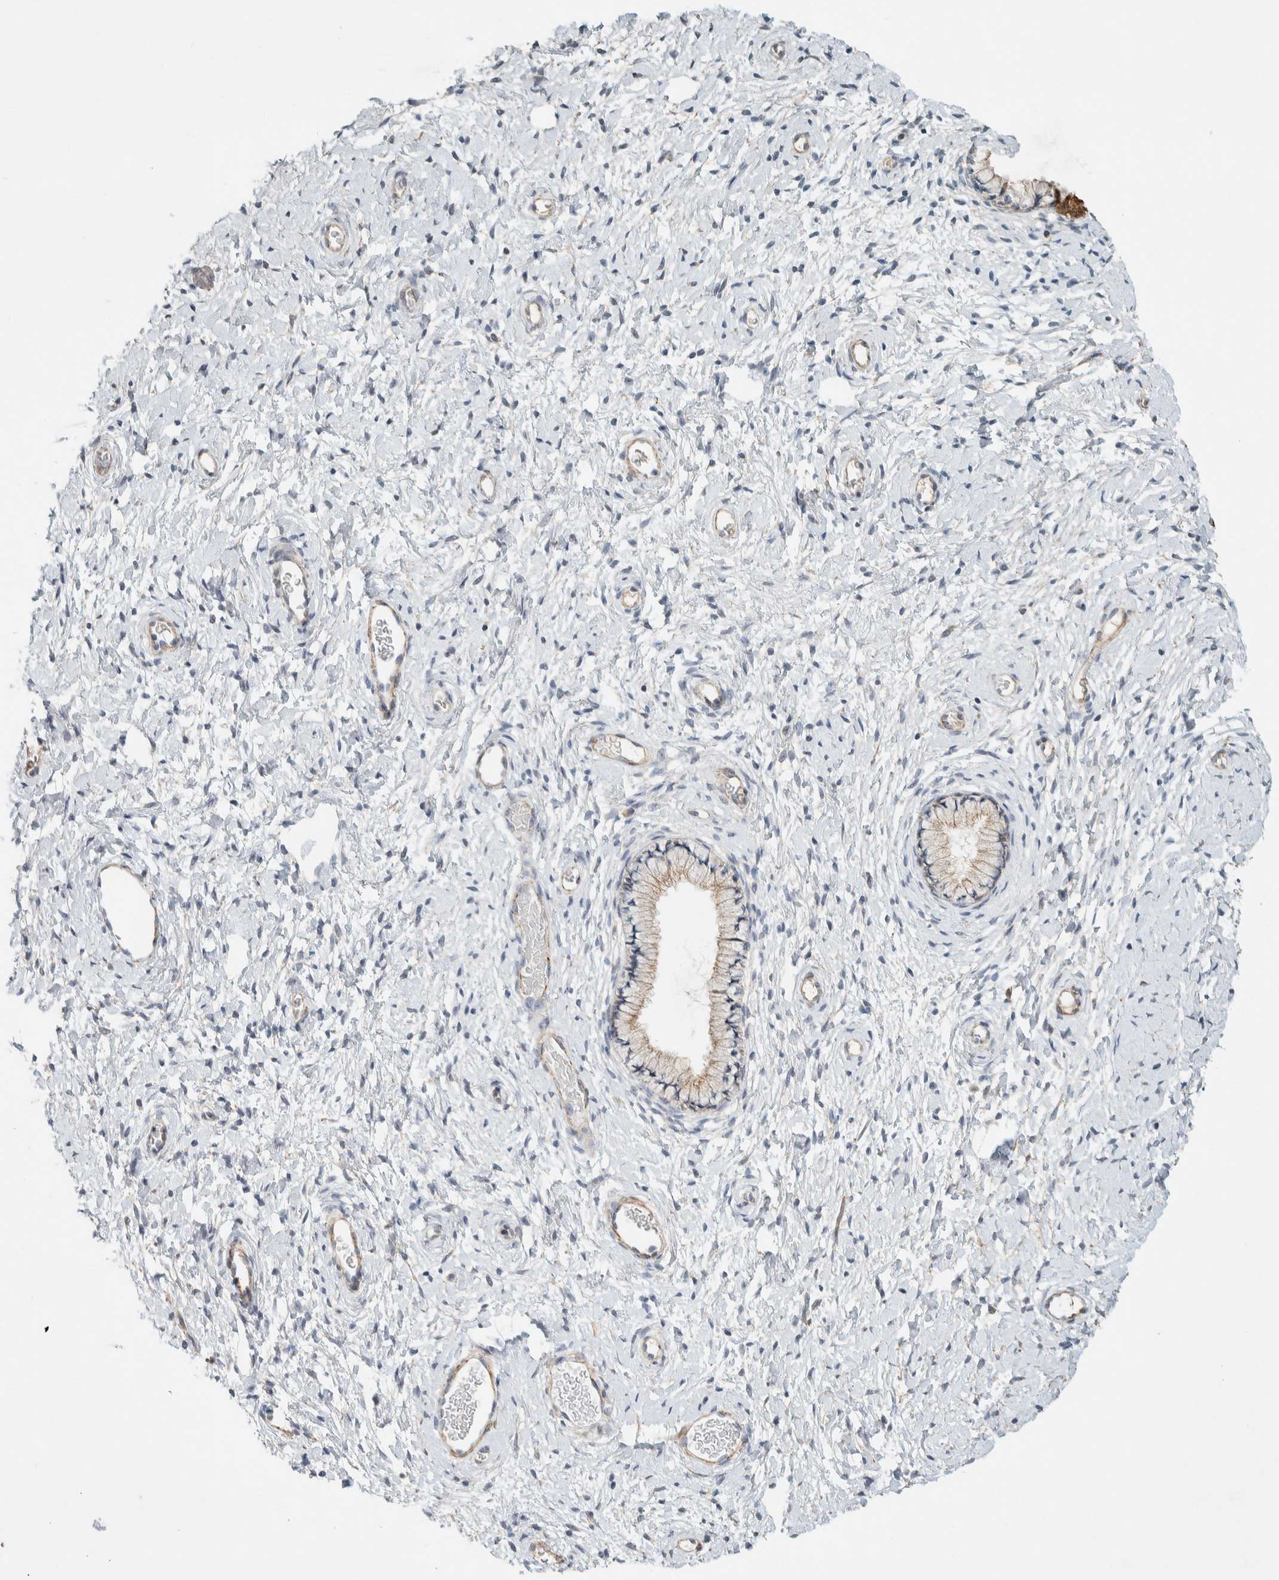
{"staining": {"intensity": "weak", "quantity": ">75%", "location": "cytoplasmic/membranous"}, "tissue": "cervix", "cell_type": "Glandular cells", "image_type": "normal", "snomed": [{"axis": "morphology", "description": "Normal tissue, NOS"}, {"axis": "topography", "description": "Cervix"}], "caption": "Cervix stained with immunohistochemistry (IHC) demonstrates weak cytoplasmic/membranous expression in approximately >75% of glandular cells. (Stains: DAB (3,3'-diaminobenzidine) in brown, nuclei in blue, Microscopy: brightfield microscopy at high magnification).", "gene": "KLHL40", "patient": {"sex": "female", "age": 72}}